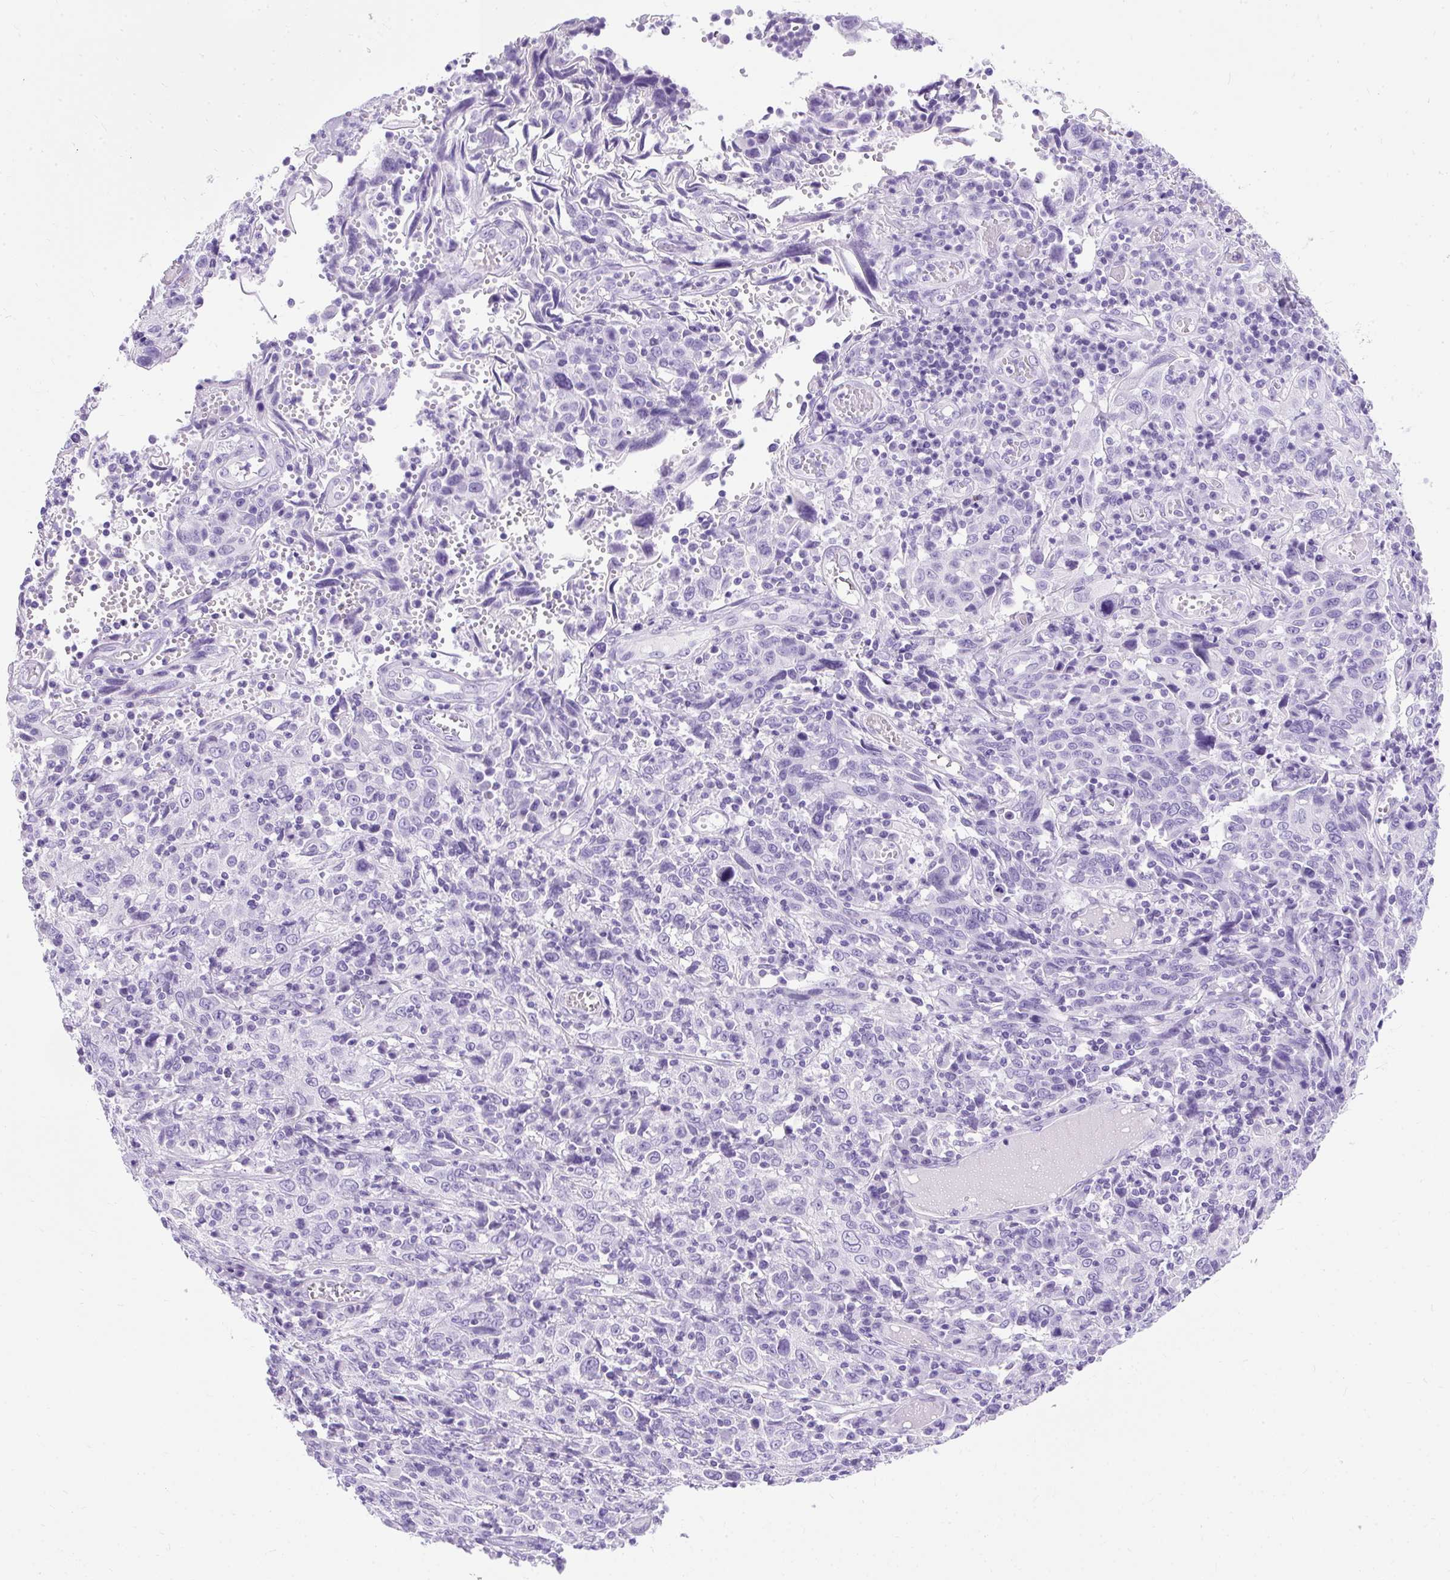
{"staining": {"intensity": "negative", "quantity": "none", "location": "none"}, "tissue": "cervical cancer", "cell_type": "Tumor cells", "image_type": "cancer", "snomed": [{"axis": "morphology", "description": "Squamous cell carcinoma, NOS"}, {"axis": "topography", "description": "Cervix"}], "caption": "Histopathology image shows no significant protein expression in tumor cells of cervical cancer (squamous cell carcinoma). Nuclei are stained in blue.", "gene": "PVALB", "patient": {"sex": "female", "age": 46}}